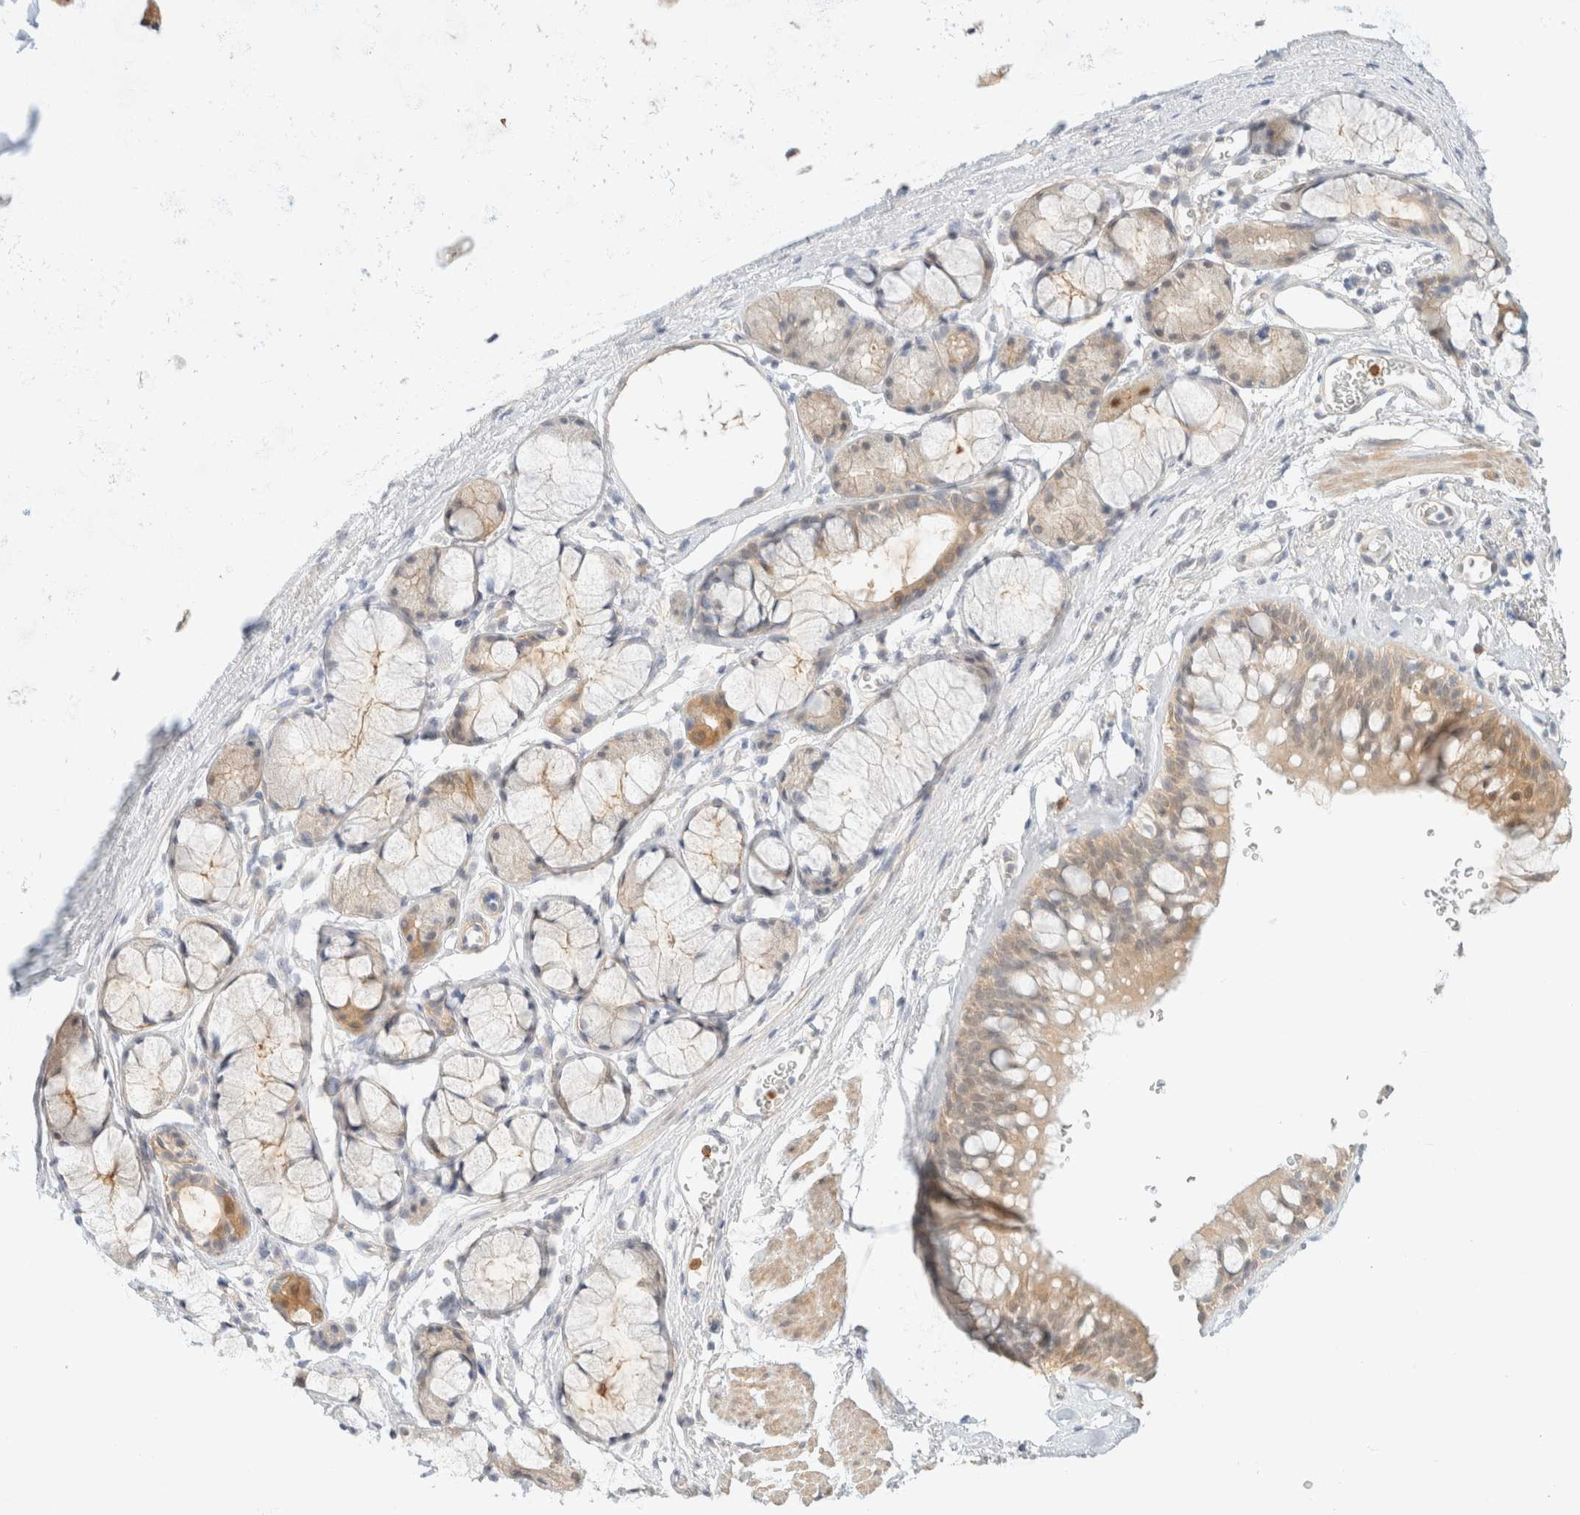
{"staining": {"intensity": "weak", "quantity": ">75%", "location": "cytoplasmic/membranous"}, "tissue": "bronchus", "cell_type": "Respiratory epithelial cells", "image_type": "normal", "snomed": [{"axis": "morphology", "description": "Normal tissue, NOS"}, {"axis": "topography", "description": "Cartilage tissue"}, {"axis": "topography", "description": "Bronchus"}], "caption": "Normal bronchus shows weak cytoplasmic/membranous expression in approximately >75% of respiratory epithelial cells (brown staining indicates protein expression, while blue staining denotes nuclei)..", "gene": "GPI", "patient": {"sex": "female", "age": 53}}